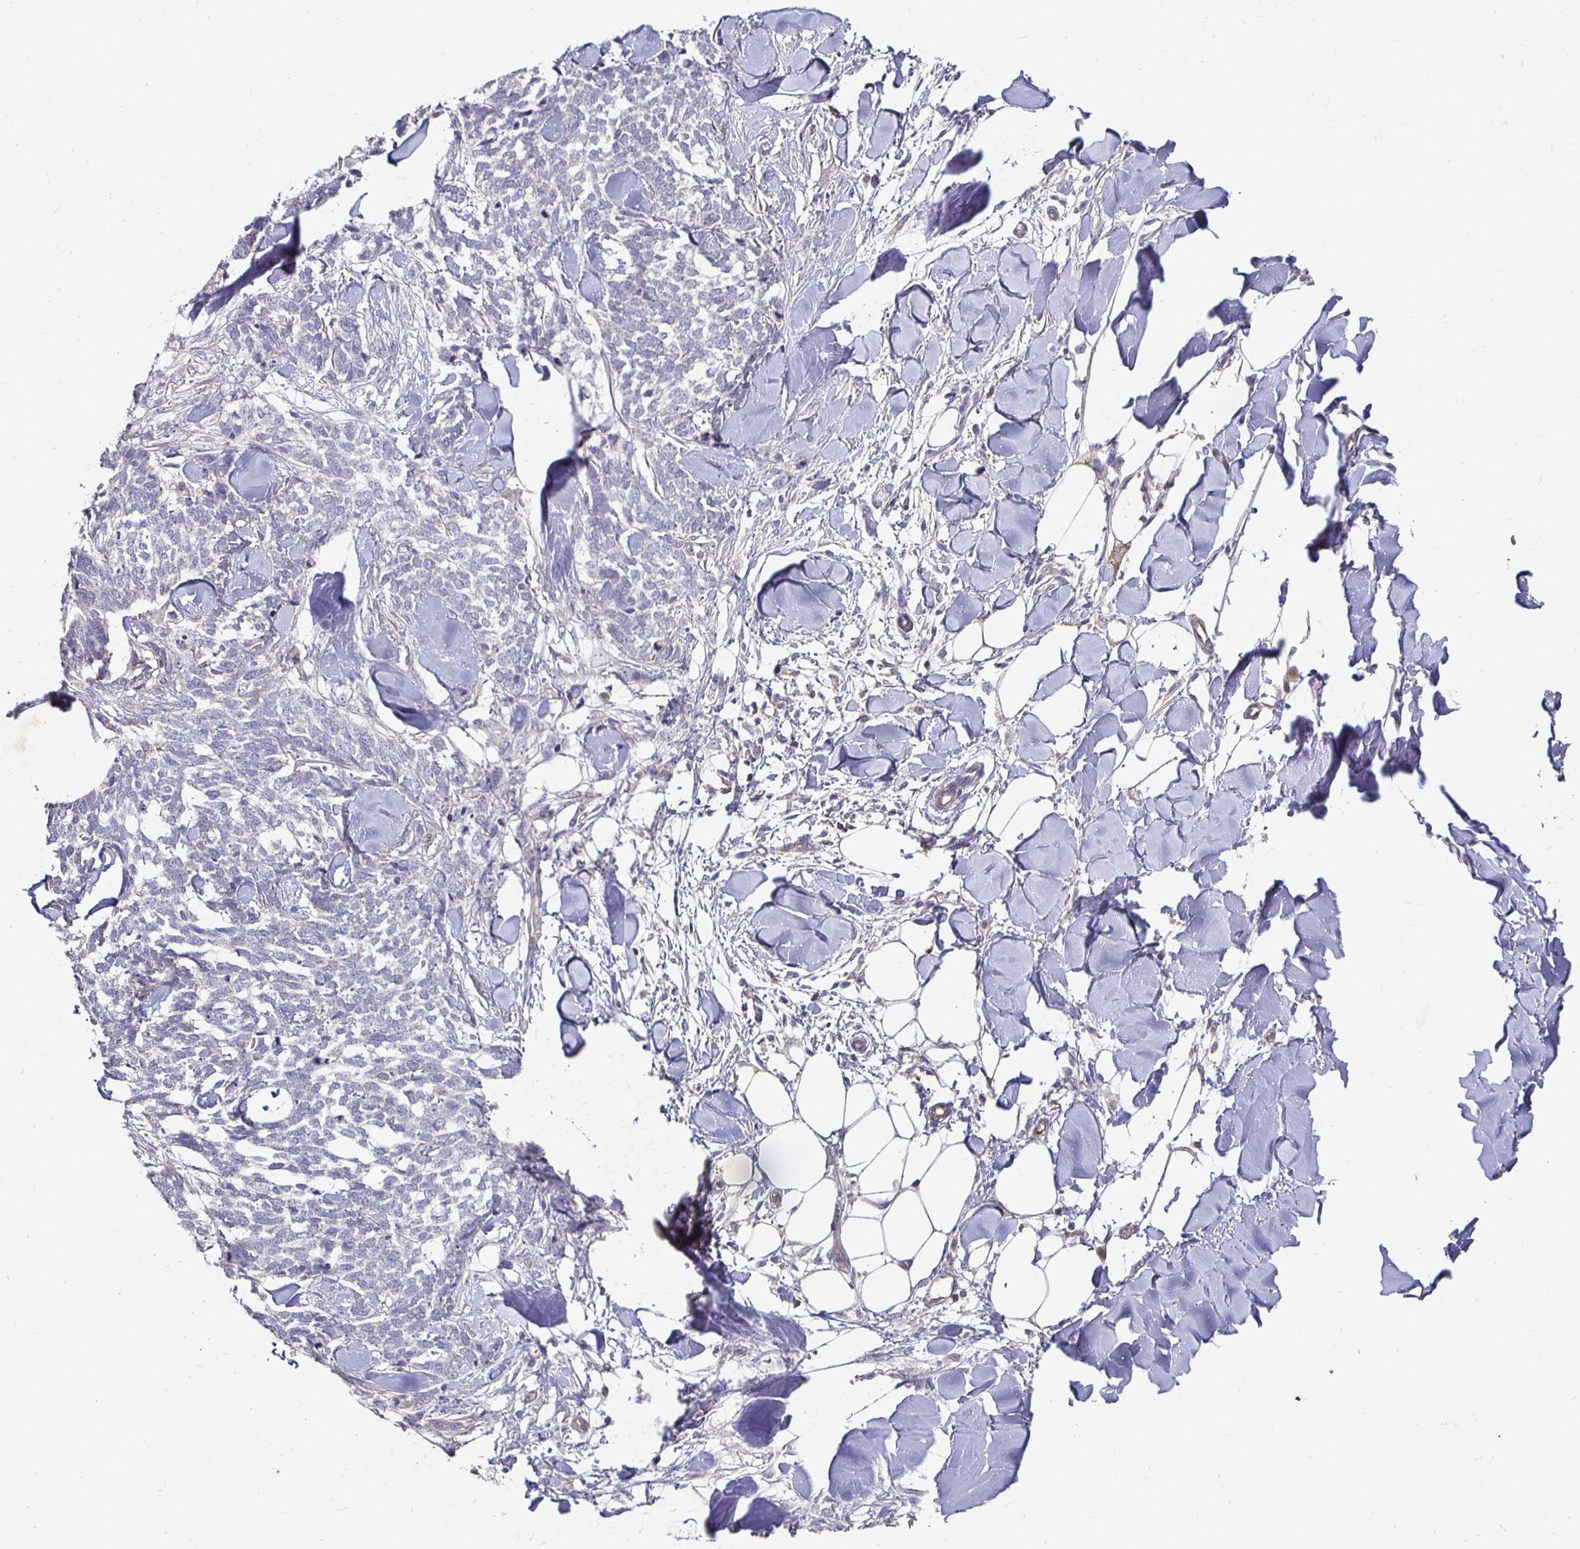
{"staining": {"intensity": "negative", "quantity": "none", "location": "none"}, "tissue": "skin cancer", "cell_type": "Tumor cells", "image_type": "cancer", "snomed": [{"axis": "morphology", "description": "Basal cell carcinoma"}, {"axis": "topography", "description": "Skin"}], "caption": "This is an immunohistochemistry (IHC) micrograph of skin cancer. There is no expression in tumor cells.", "gene": "NRSN1", "patient": {"sex": "female", "age": 59}}